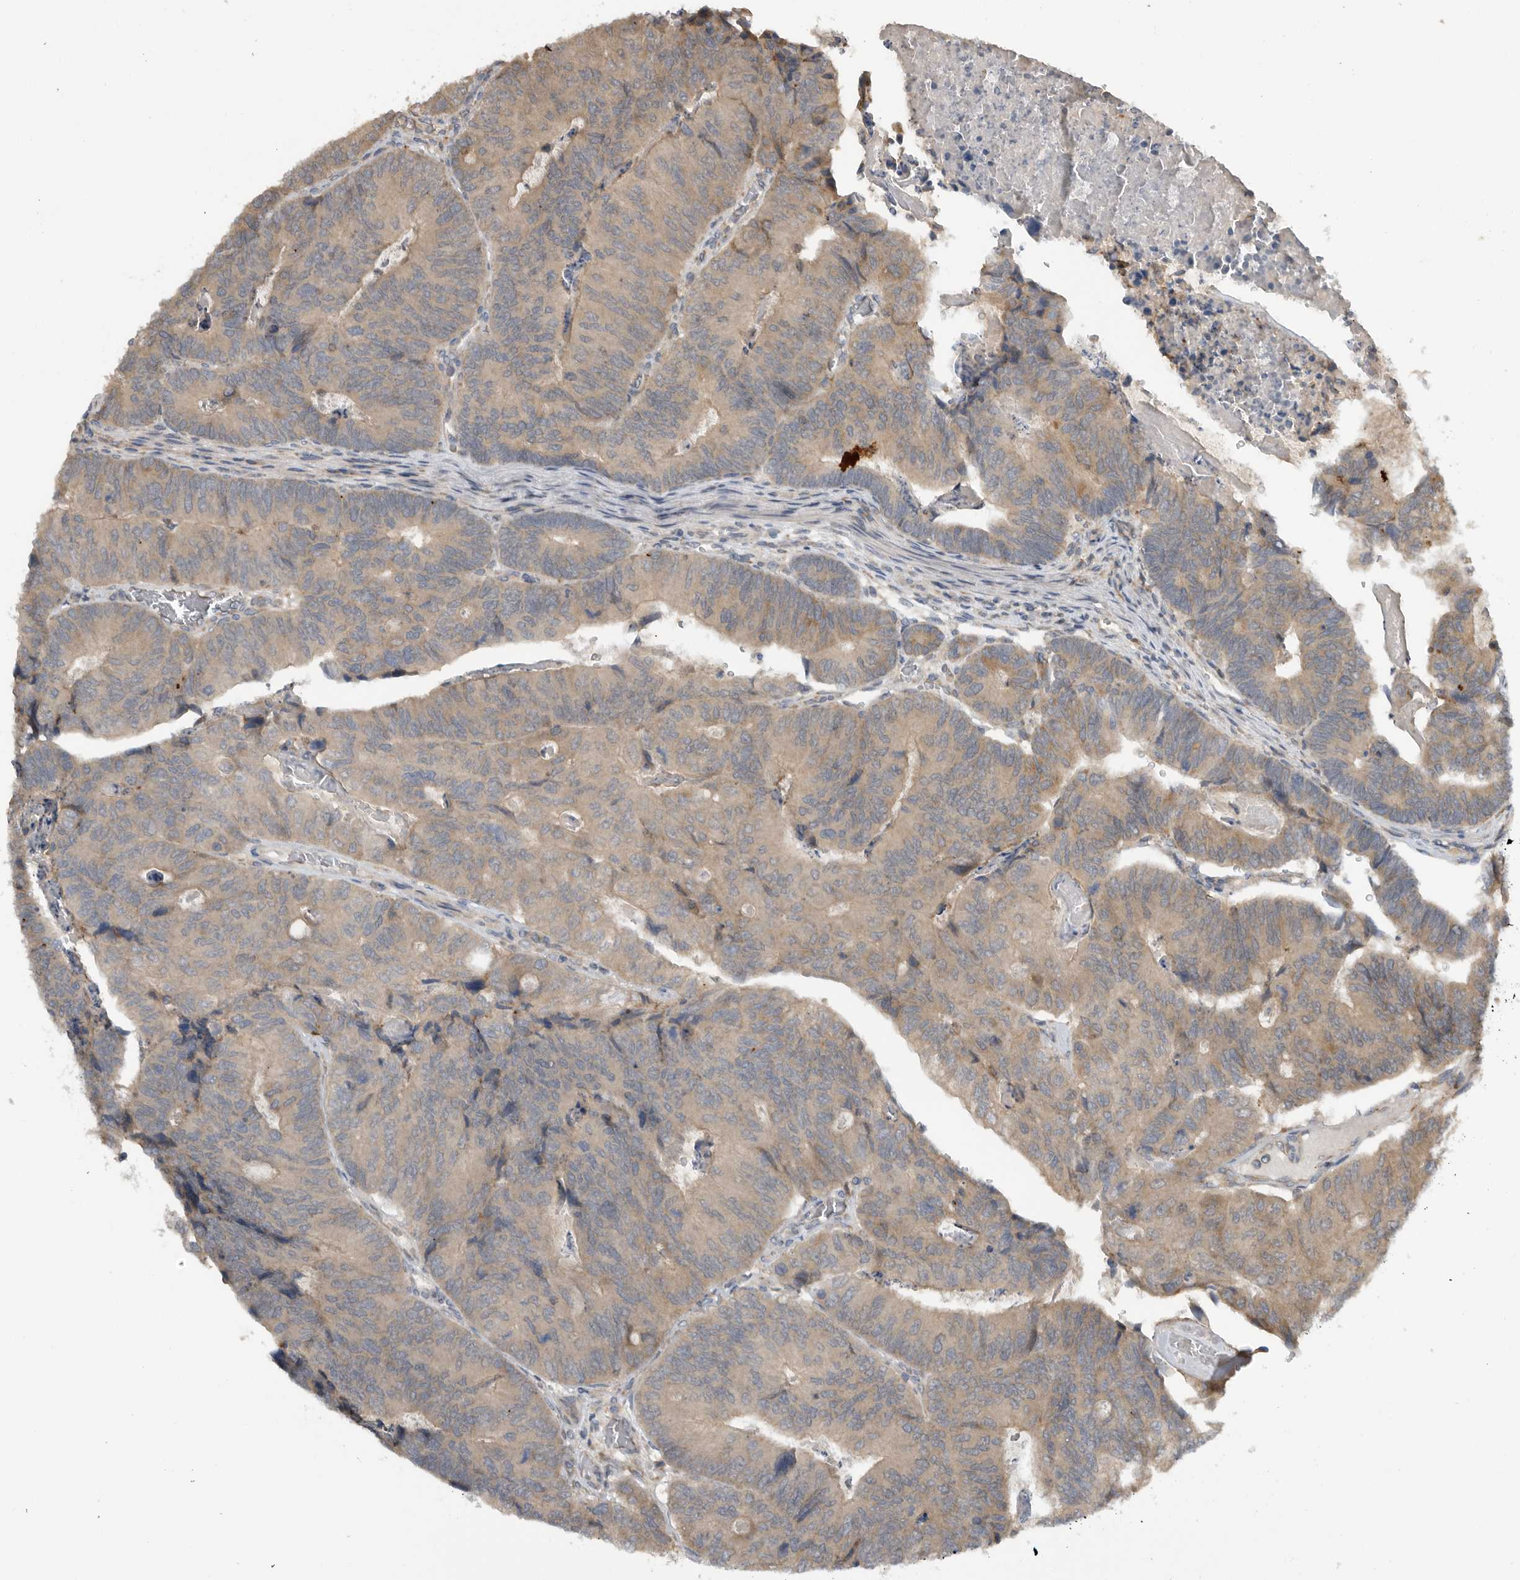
{"staining": {"intensity": "weak", "quantity": ">75%", "location": "cytoplasmic/membranous"}, "tissue": "colorectal cancer", "cell_type": "Tumor cells", "image_type": "cancer", "snomed": [{"axis": "morphology", "description": "Adenocarcinoma, NOS"}, {"axis": "topography", "description": "Colon"}], "caption": "Protein analysis of colorectal cancer tissue reveals weak cytoplasmic/membranous positivity in approximately >75% of tumor cells. The protein of interest is shown in brown color, while the nuclei are stained blue.", "gene": "AASDHPPT", "patient": {"sex": "female", "age": 67}}